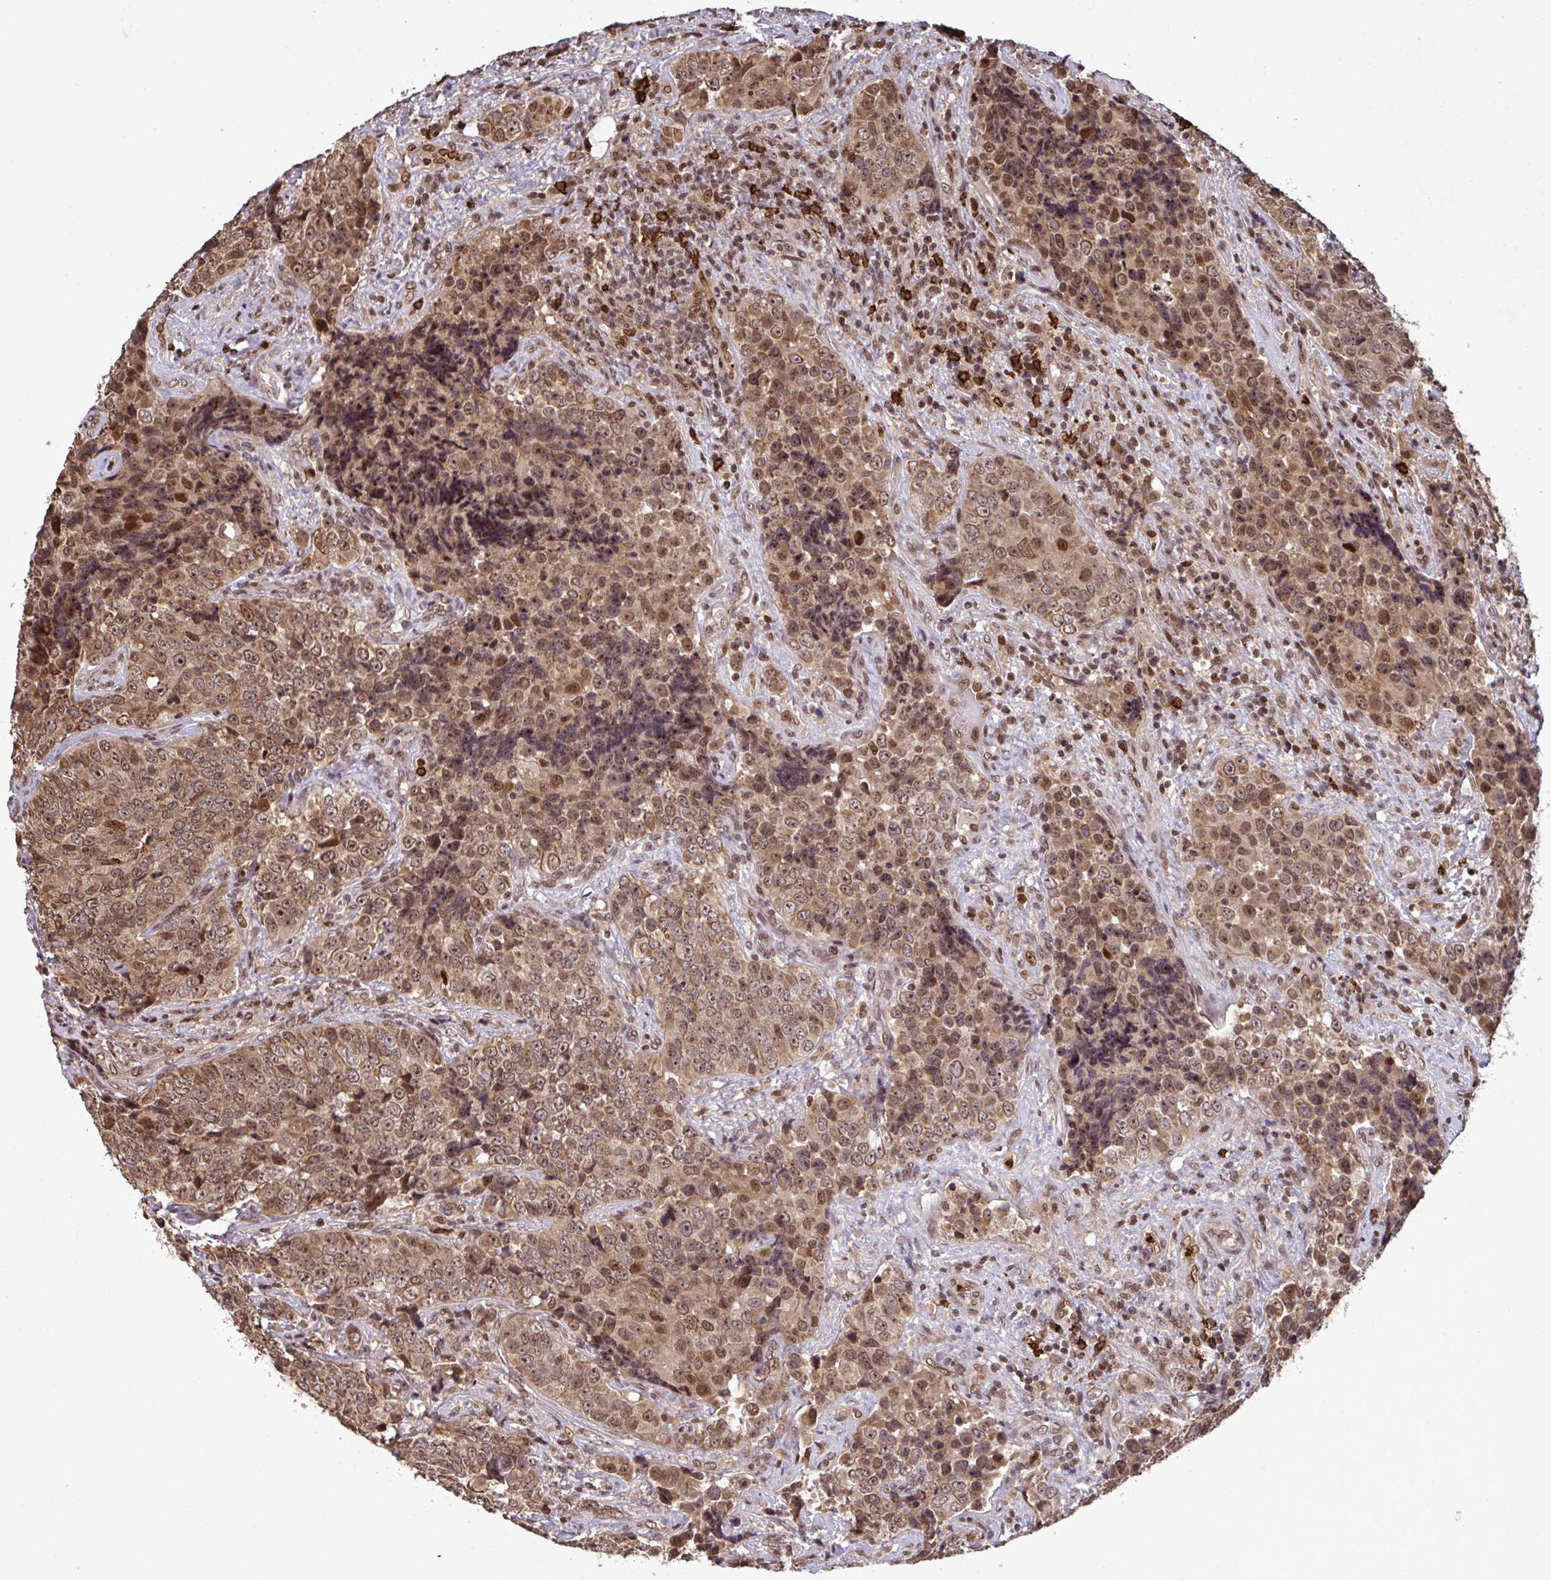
{"staining": {"intensity": "moderate", "quantity": ">75%", "location": "cytoplasmic/membranous,nuclear"}, "tissue": "urothelial cancer", "cell_type": "Tumor cells", "image_type": "cancer", "snomed": [{"axis": "morphology", "description": "Urothelial carcinoma, NOS"}, {"axis": "topography", "description": "Urinary bladder"}], "caption": "Transitional cell carcinoma stained with a brown dye exhibits moderate cytoplasmic/membranous and nuclear positive expression in approximately >75% of tumor cells.", "gene": "UXT", "patient": {"sex": "male", "age": 52}}